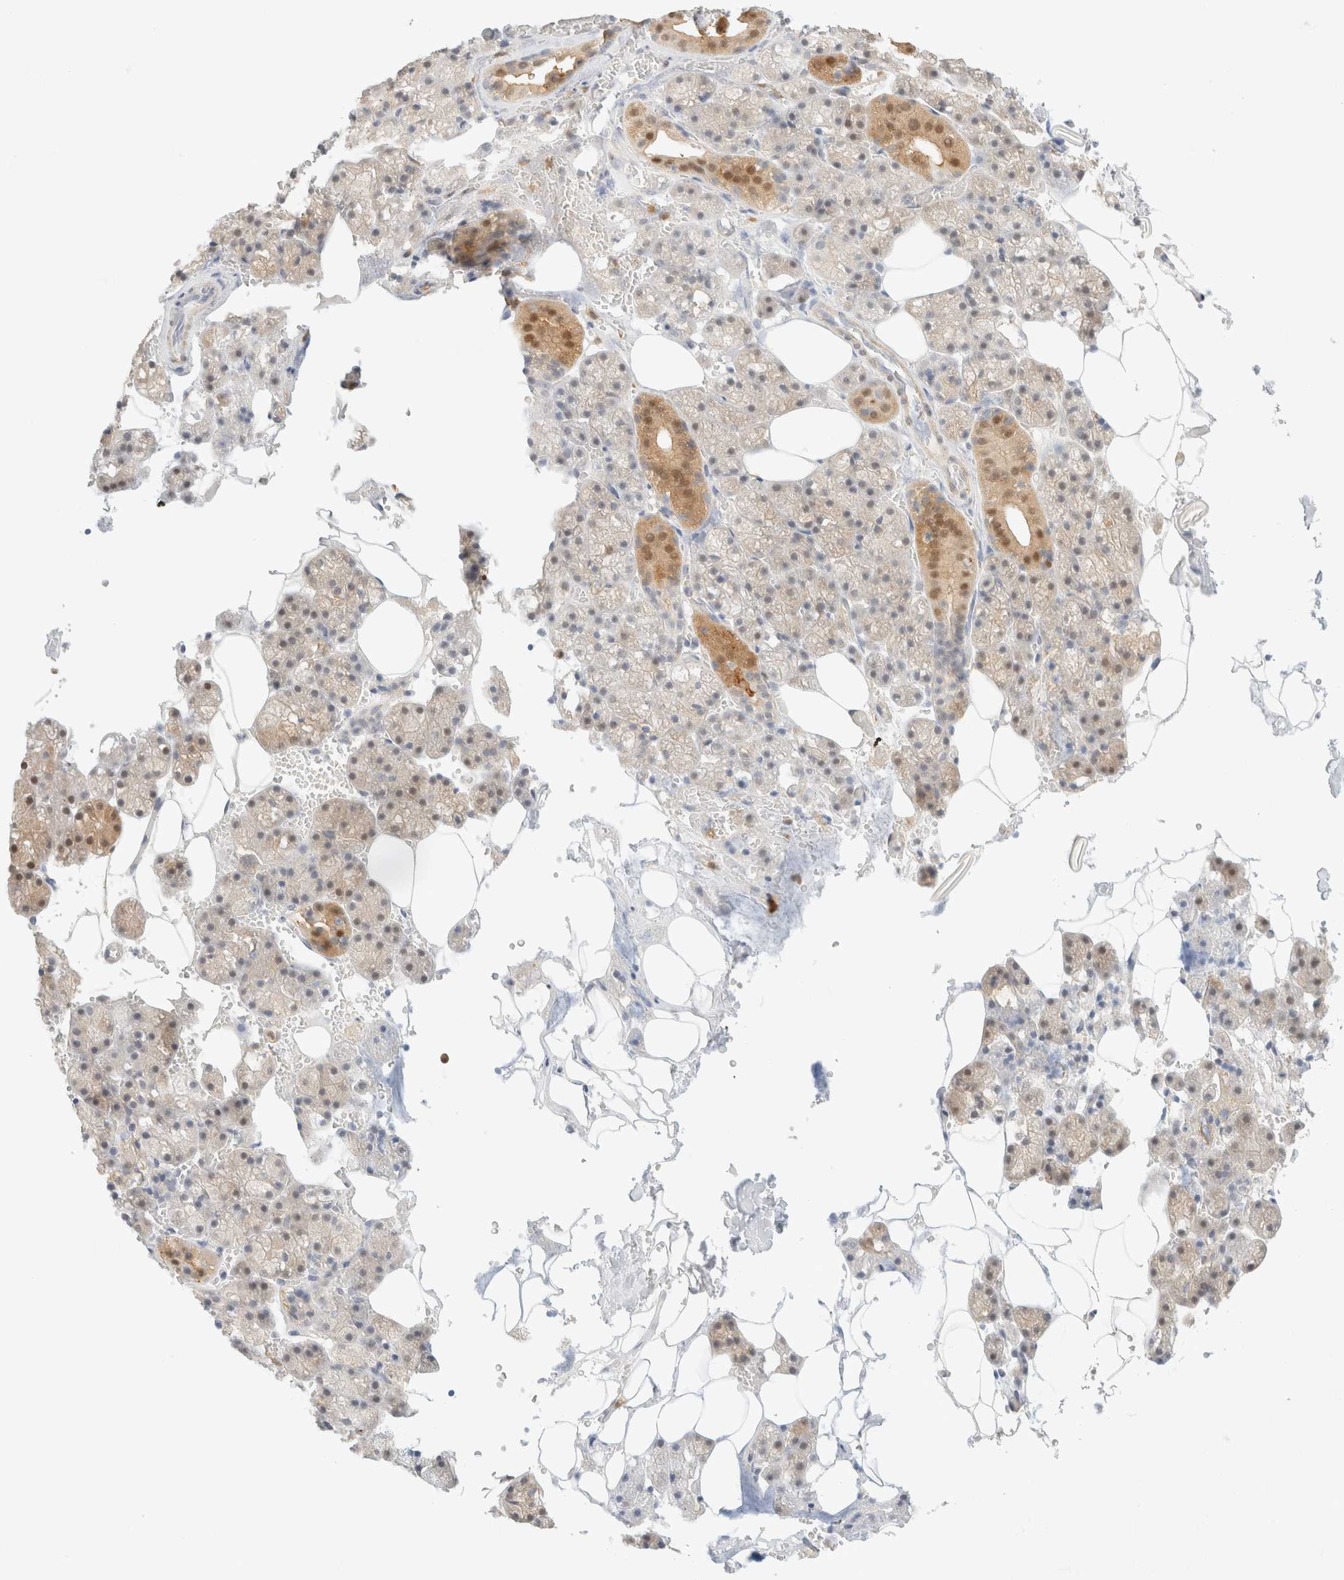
{"staining": {"intensity": "moderate", "quantity": "<25%", "location": "cytoplasmic/membranous,nuclear"}, "tissue": "salivary gland", "cell_type": "Glandular cells", "image_type": "normal", "snomed": [{"axis": "morphology", "description": "Normal tissue, NOS"}, {"axis": "topography", "description": "Salivary gland"}], "caption": "Glandular cells show moderate cytoplasmic/membranous,nuclear expression in approximately <25% of cells in unremarkable salivary gland.", "gene": "GPI", "patient": {"sex": "male", "age": 62}}